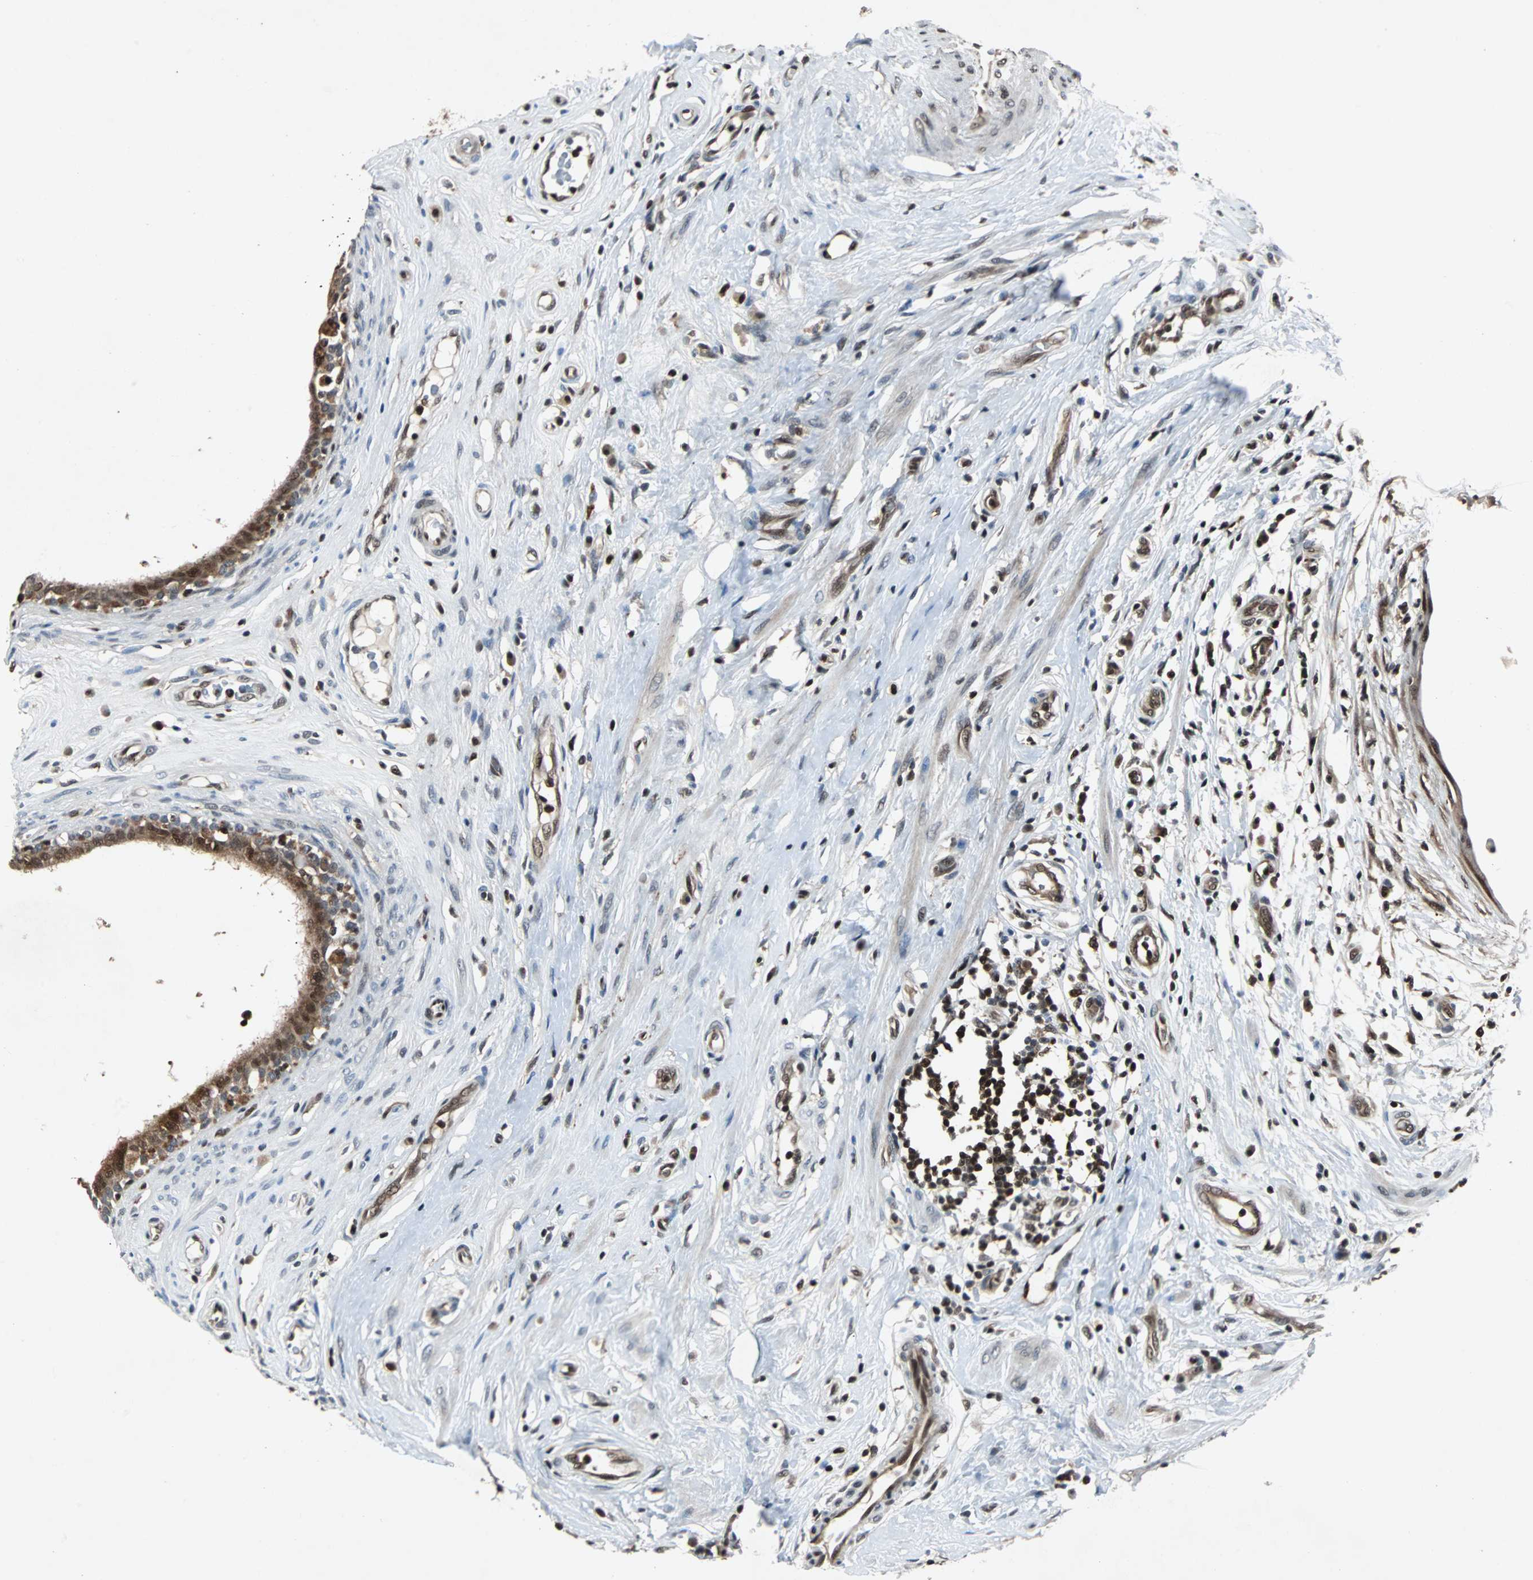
{"staining": {"intensity": "strong", "quantity": "25%-75%", "location": "cytoplasmic/membranous,nuclear"}, "tissue": "epididymis", "cell_type": "Glandular cells", "image_type": "normal", "snomed": [{"axis": "morphology", "description": "Normal tissue, NOS"}, {"axis": "morphology", "description": "Inflammation, NOS"}, {"axis": "topography", "description": "Epididymis"}], "caption": "High-power microscopy captured an immunohistochemistry (IHC) micrograph of benign epididymis, revealing strong cytoplasmic/membranous,nuclear staining in approximately 25%-75% of glandular cells. Immunohistochemistry (ihc) stains the protein in brown and the nuclei are stained blue.", "gene": "ACLY", "patient": {"sex": "male", "age": 84}}